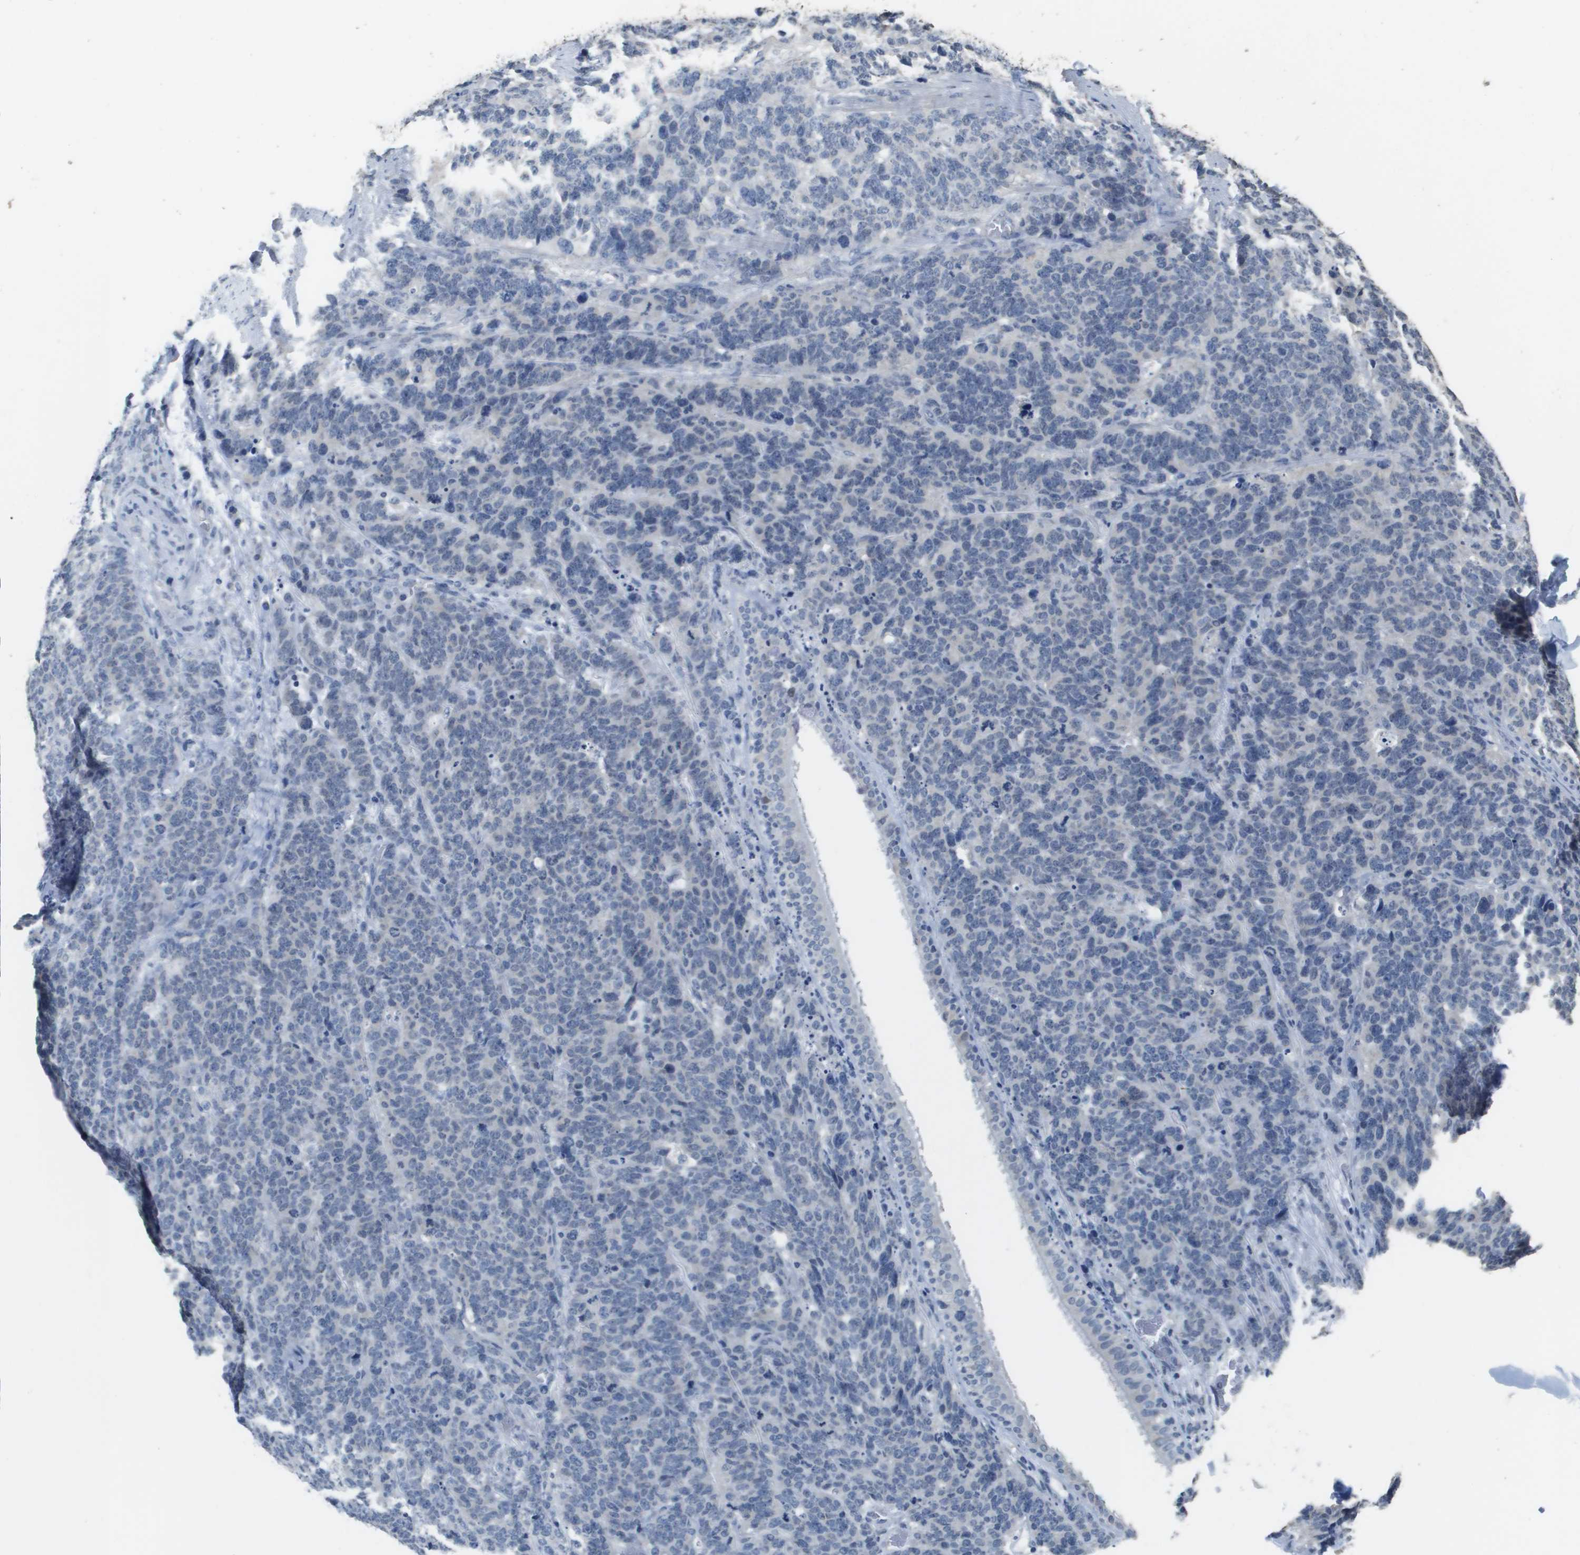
{"staining": {"intensity": "negative", "quantity": "none", "location": "none"}, "tissue": "lung cancer", "cell_type": "Tumor cells", "image_type": "cancer", "snomed": [{"axis": "morphology", "description": "Neoplasm, malignant, NOS"}, {"axis": "topography", "description": "Lung"}], "caption": "Histopathology image shows no protein staining in tumor cells of lung cancer (neoplasm (malignant)) tissue.", "gene": "MT3", "patient": {"sex": "female", "age": 58}}